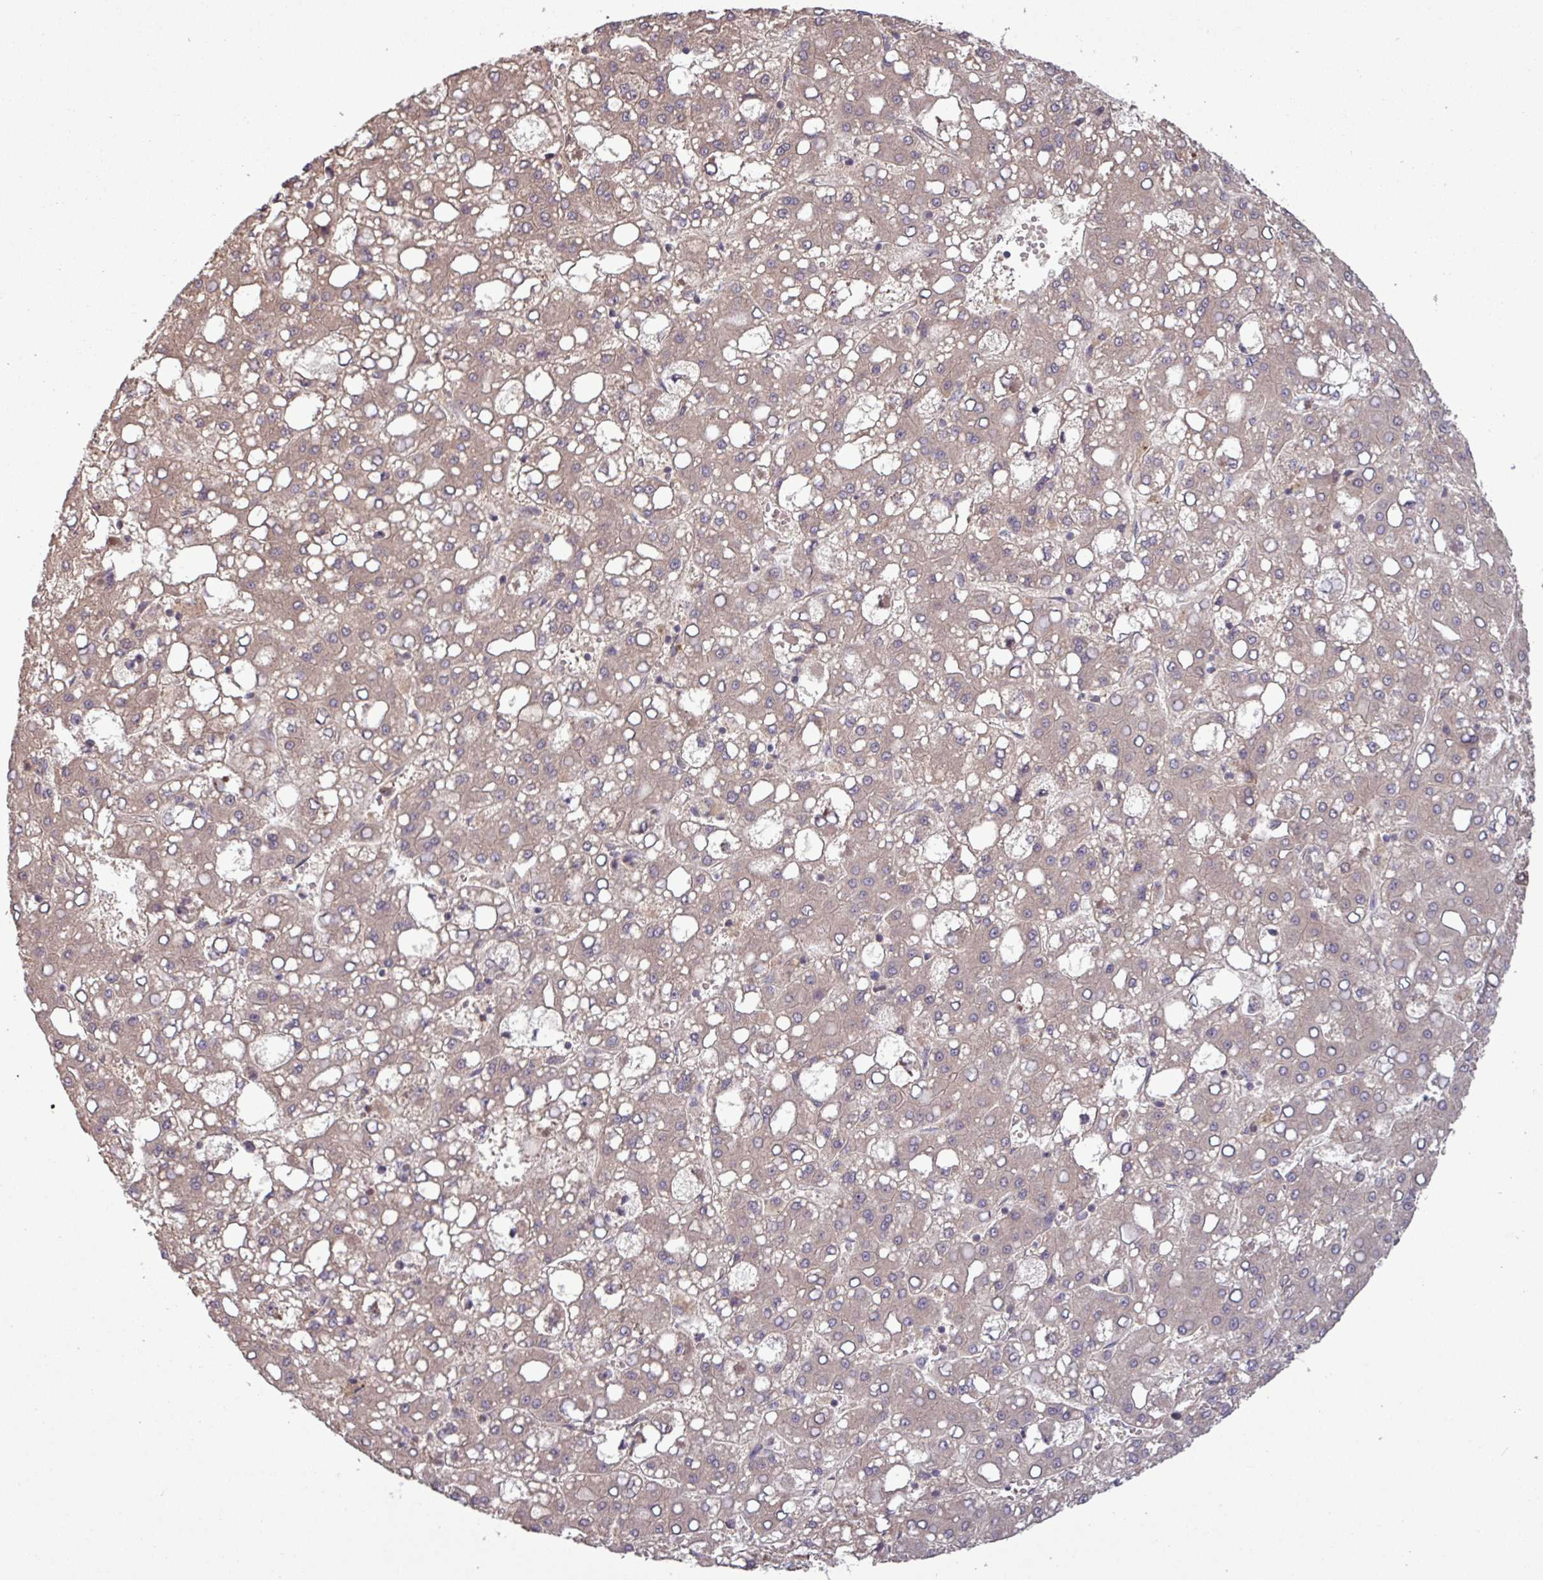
{"staining": {"intensity": "weak", "quantity": ">75%", "location": "cytoplasmic/membranous"}, "tissue": "liver cancer", "cell_type": "Tumor cells", "image_type": "cancer", "snomed": [{"axis": "morphology", "description": "Carcinoma, Hepatocellular, NOS"}, {"axis": "topography", "description": "Liver"}], "caption": "Immunohistochemical staining of hepatocellular carcinoma (liver) exhibits low levels of weak cytoplasmic/membranous protein positivity in about >75% of tumor cells.", "gene": "TRABD2A", "patient": {"sex": "male", "age": 65}}